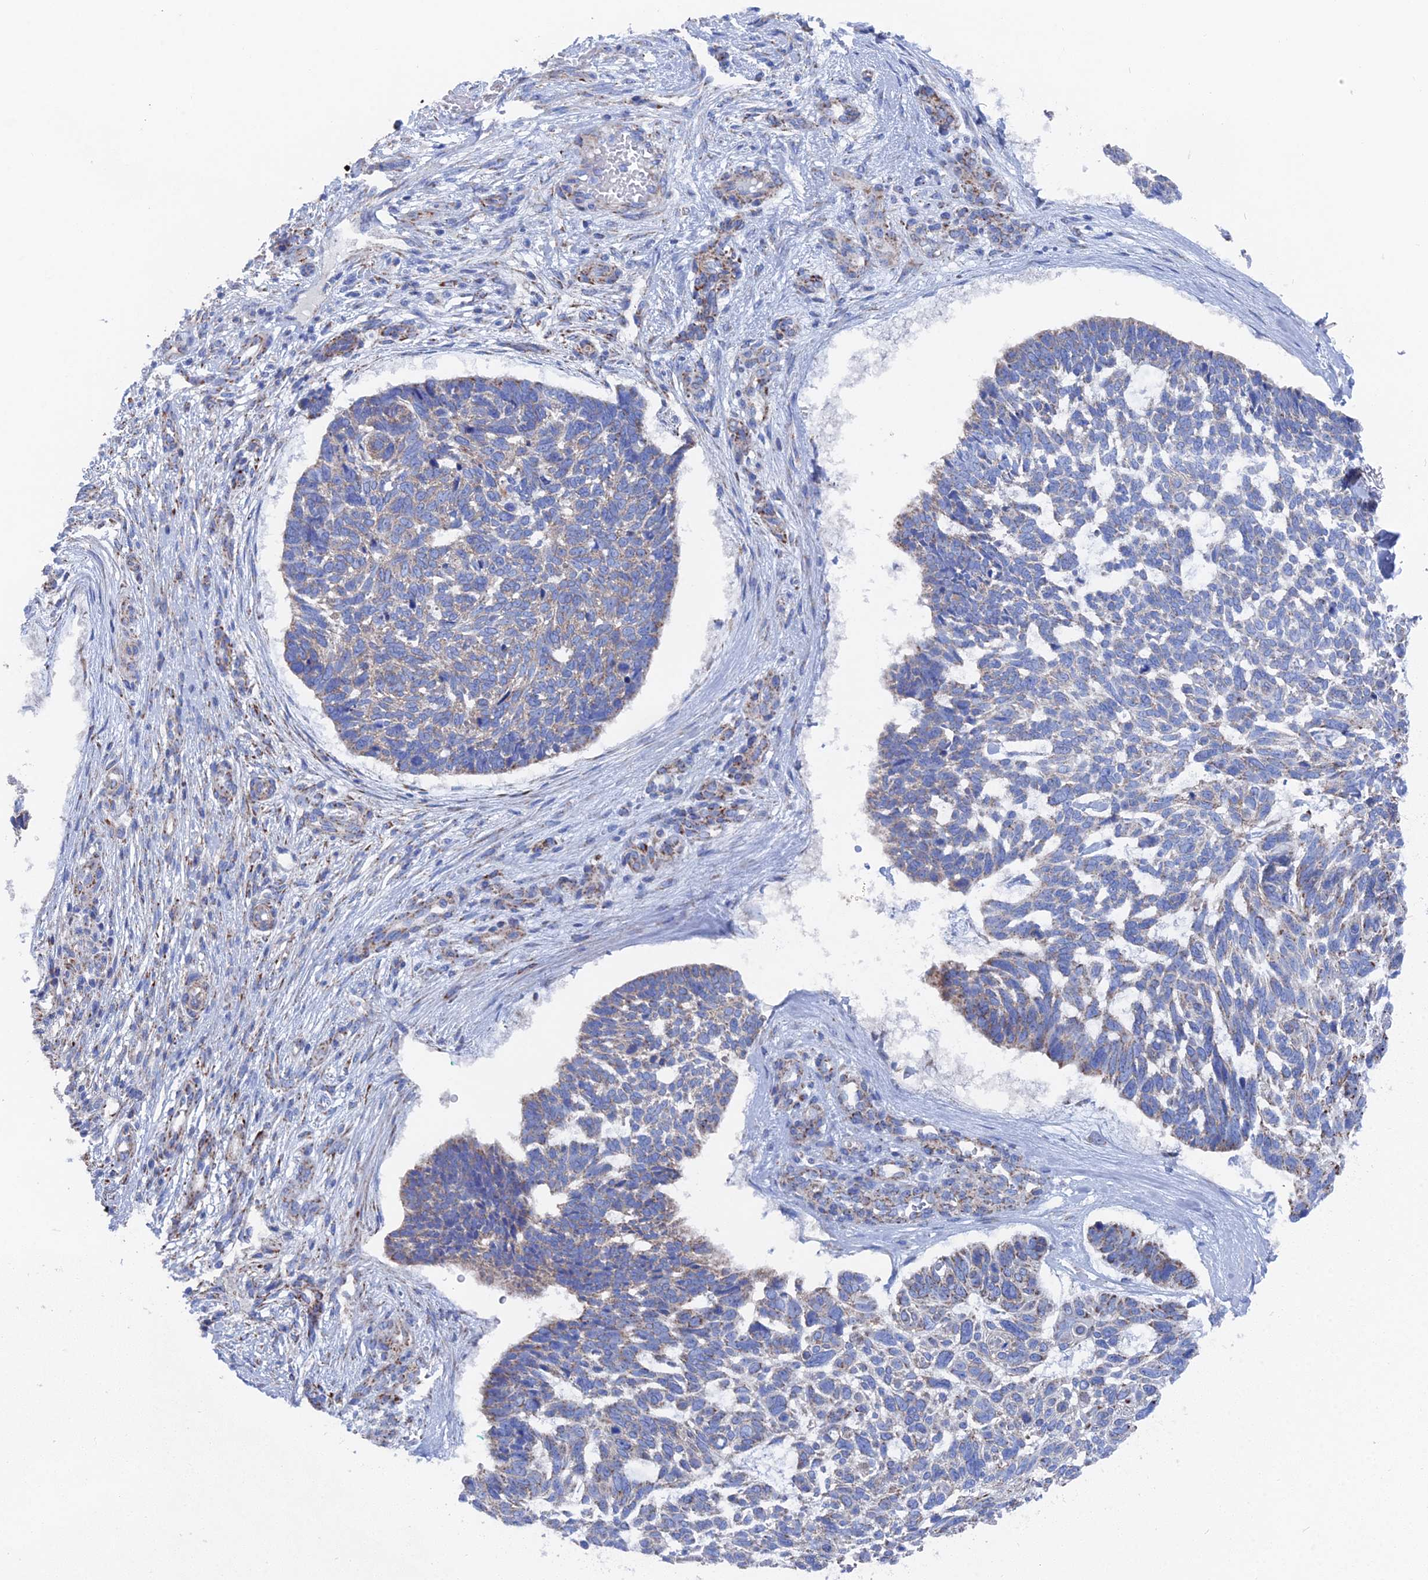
{"staining": {"intensity": "weak", "quantity": "<25%", "location": "cytoplasmic/membranous"}, "tissue": "skin cancer", "cell_type": "Tumor cells", "image_type": "cancer", "snomed": [{"axis": "morphology", "description": "Basal cell carcinoma"}, {"axis": "topography", "description": "Skin"}], "caption": "DAB (3,3'-diaminobenzidine) immunohistochemical staining of human basal cell carcinoma (skin) exhibits no significant expression in tumor cells.", "gene": "IFT80", "patient": {"sex": "male", "age": 88}}